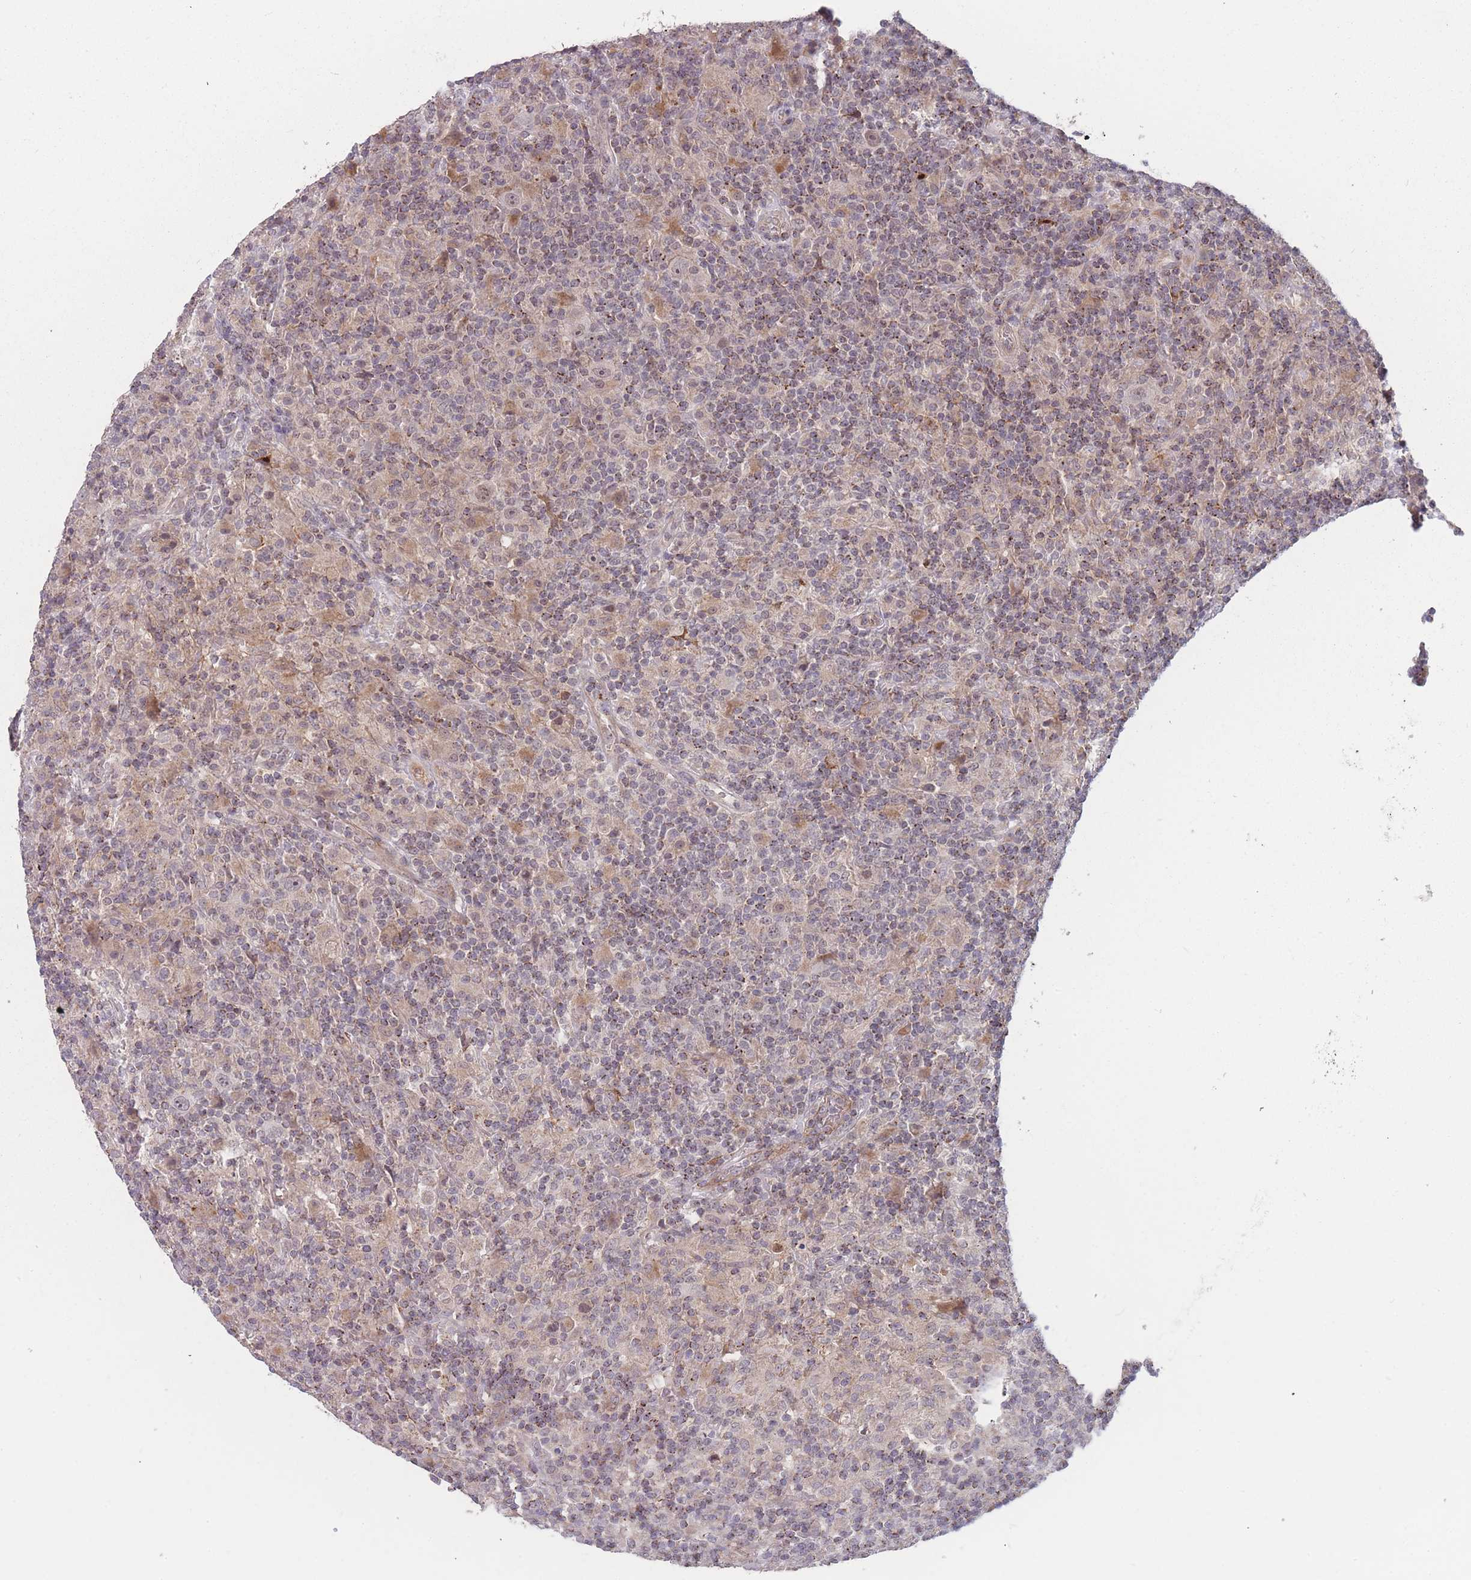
{"staining": {"intensity": "weak", "quantity": "<25%", "location": "cytoplasmic/membranous,nuclear"}, "tissue": "lymphoma", "cell_type": "Tumor cells", "image_type": "cancer", "snomed": [{"axis": "morphology", "description": "Hodgkin's disease, NOS"}, {"axis": "topography", "description": "Lymph node"}], "caption": "The immunohistochemistry (IHC) photomicrograph has no significant staining in tumor cells of Hodgkin's disease tissue.", "gene": "TMEM232", "patient": {"sex": "male", "age": 70}}